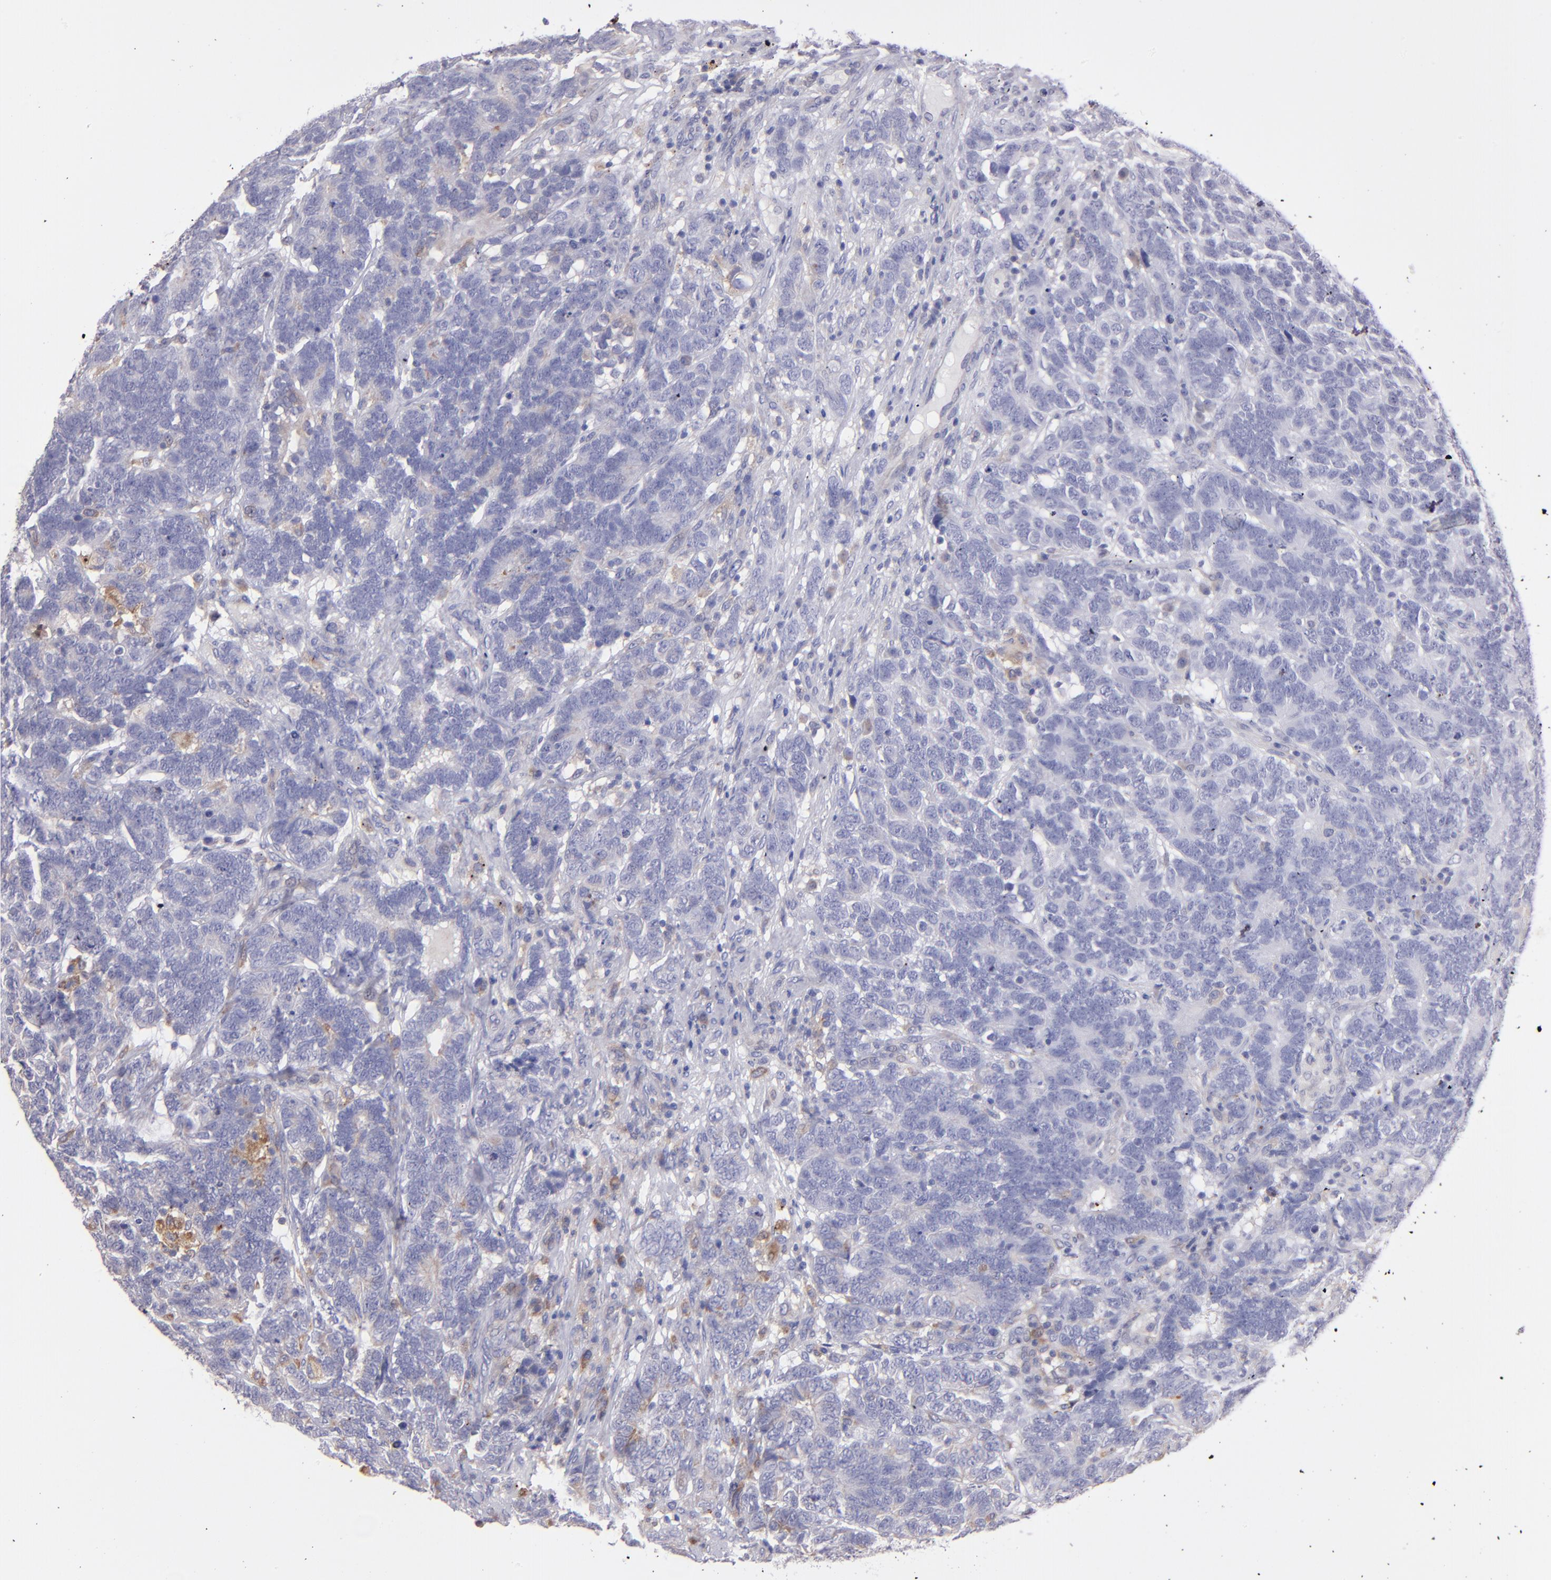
{"staining": {"intensity": "weak", "quantity": "<25%", "location": "cytoplasmic/membranous"}, "tissue": "testis cancer", "cell_type": "Tumor cells", "image_type": "cancer", "snomed": [{"axis": "morphology", "description": "Carcinoma, Embryonal, NOS"}, {"axis": "topography", "description": "Testis"}], "caption": "The immunohistochemistry photomicrograph has no significant positivity in tumor cells of embryonal carcinoma (testis) tissue.", "gene": "IFIH1", "patient": {"sex": "male", "age": 26}}